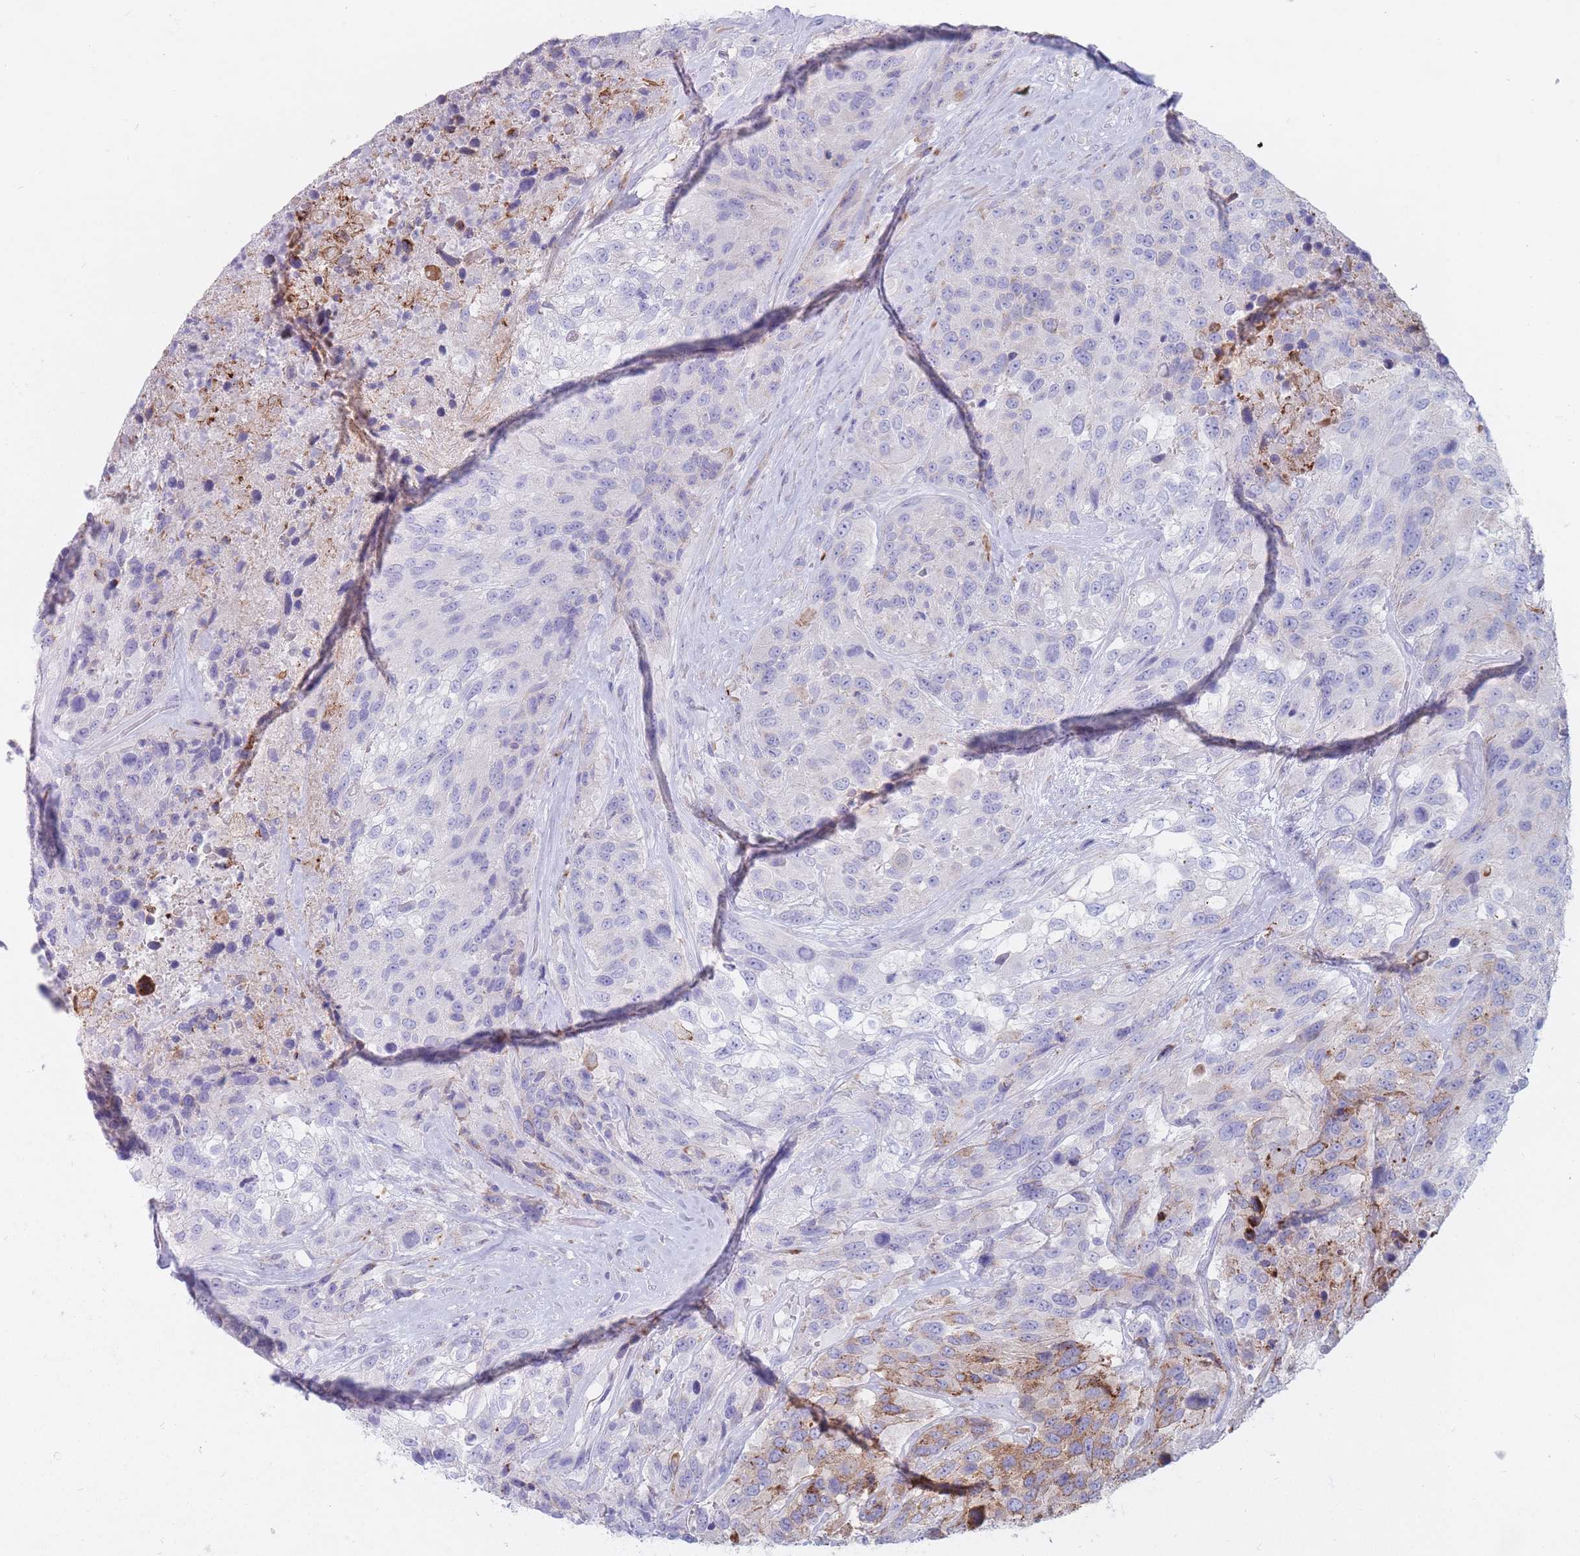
{"staining": {"intensity": "moderate", "quantity": "<25%", "location": "cytoplasmic/membranous"}, "tissue": "urothelial cancer", "cell_type": "Tumor cells", "image_type": "cancer", "snomed": [{"axis": "morphology", "description": "Urothelial carcinoma, High grade"}, {"axis": "topography", "description": "Urinary bladder"}], "caption": "A high-resolution micrograph shows IHC staining of urothelial carcinoma (high-grade), which reveals moderate cytoplasmic/membranous expression in approximately <25% of tumor cells.", "gene": "ST3GAL5", "patient": {"sex": "female", "age": 70}}